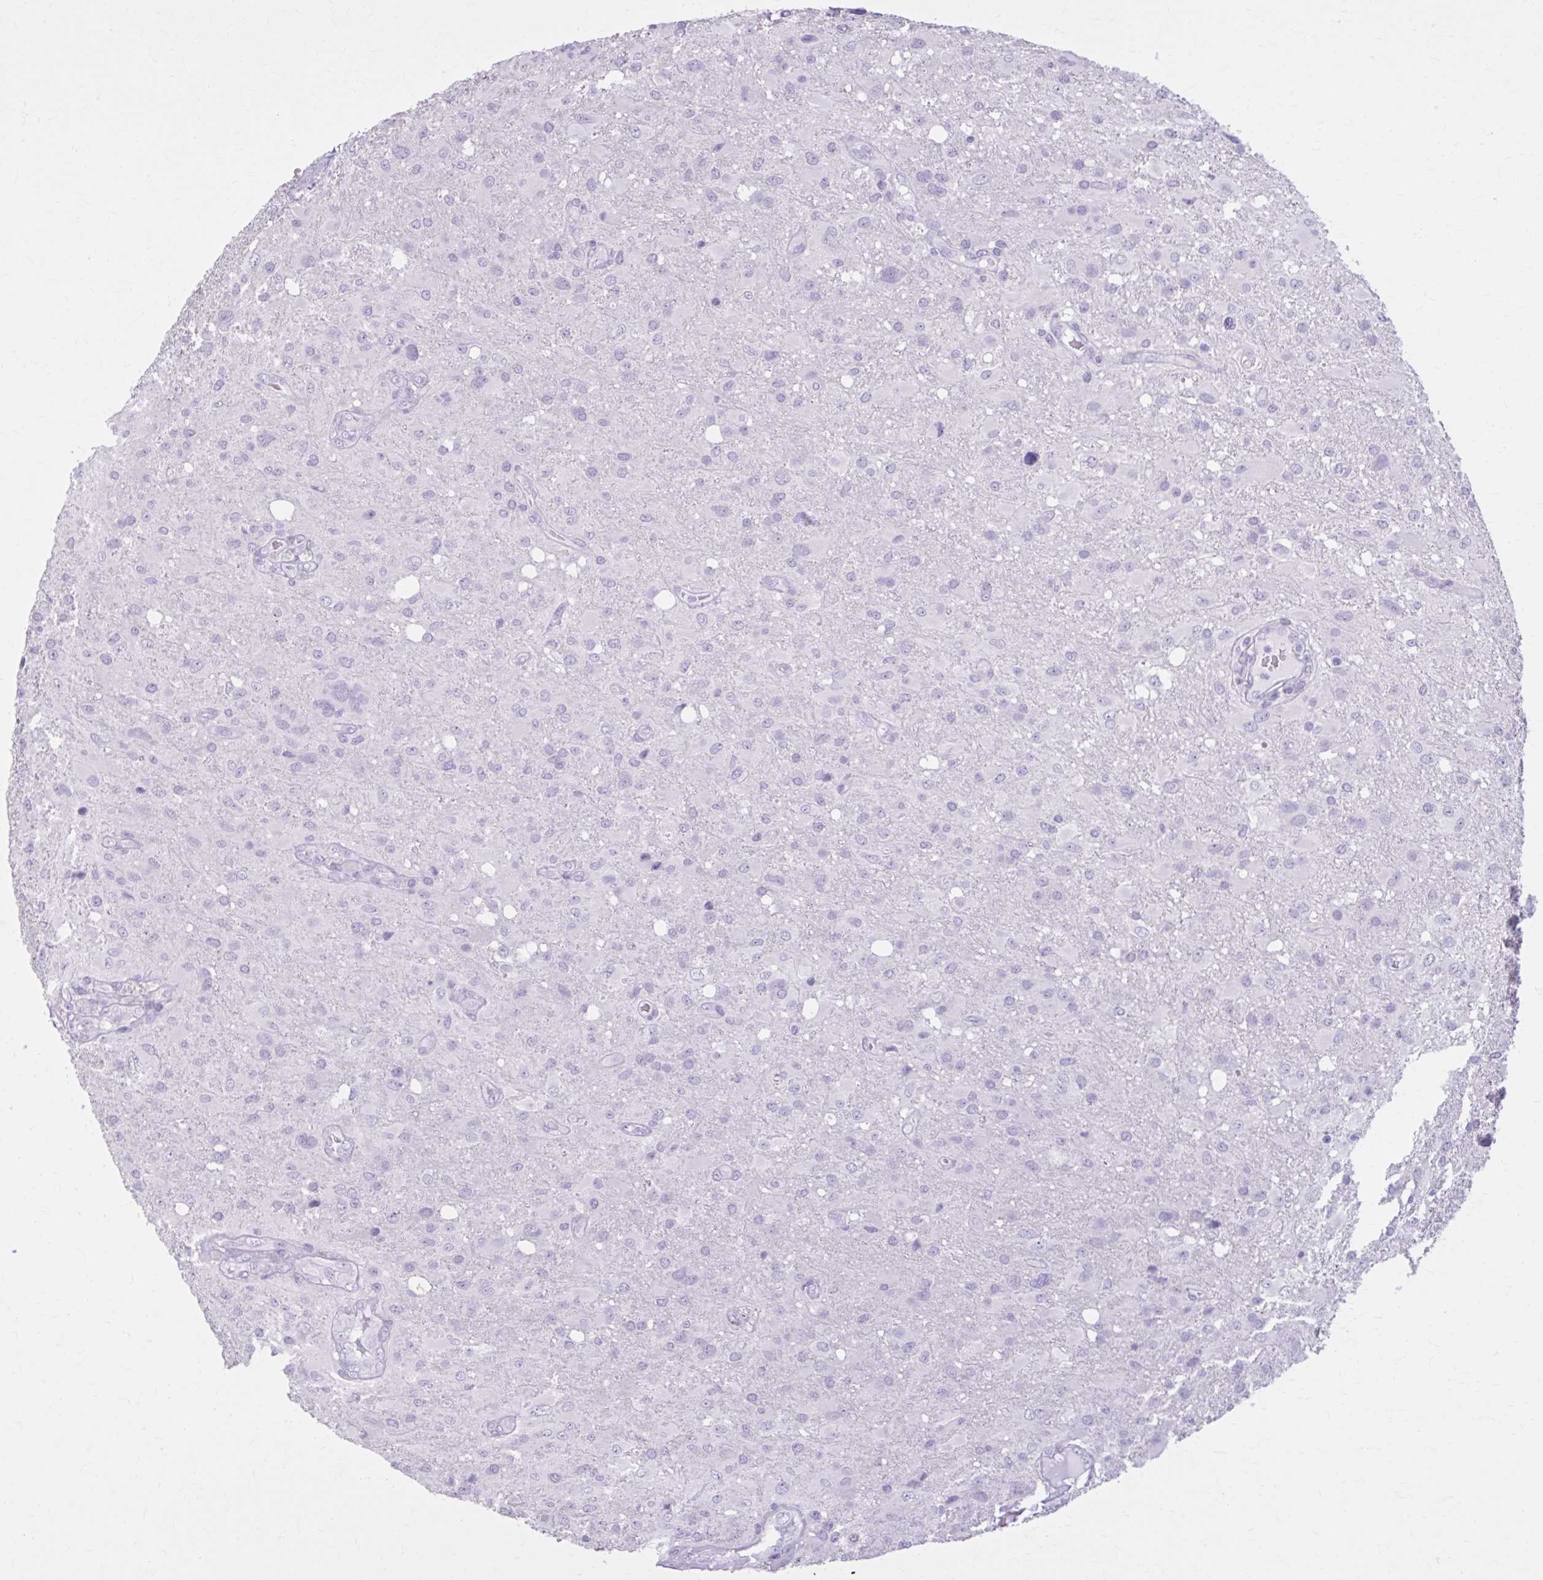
{"staining": {"intensity": "negative", "quantity": "none", "location": "none"}, "tissue": "glioma", "cell_type": "Tumor cells", "image_type": "cancer", "snomed": [{"axis": "morphology", "description": "Glioma, malignant, High grade"}, {"axis": "topography", "description": "Brain"}], "caption": "The micrograph demonstrates no significant positivity in tumor cells of malignant high-grade glioma.", "gene": "OR4B1", "patient": {"sex": "male", "age": 53}}